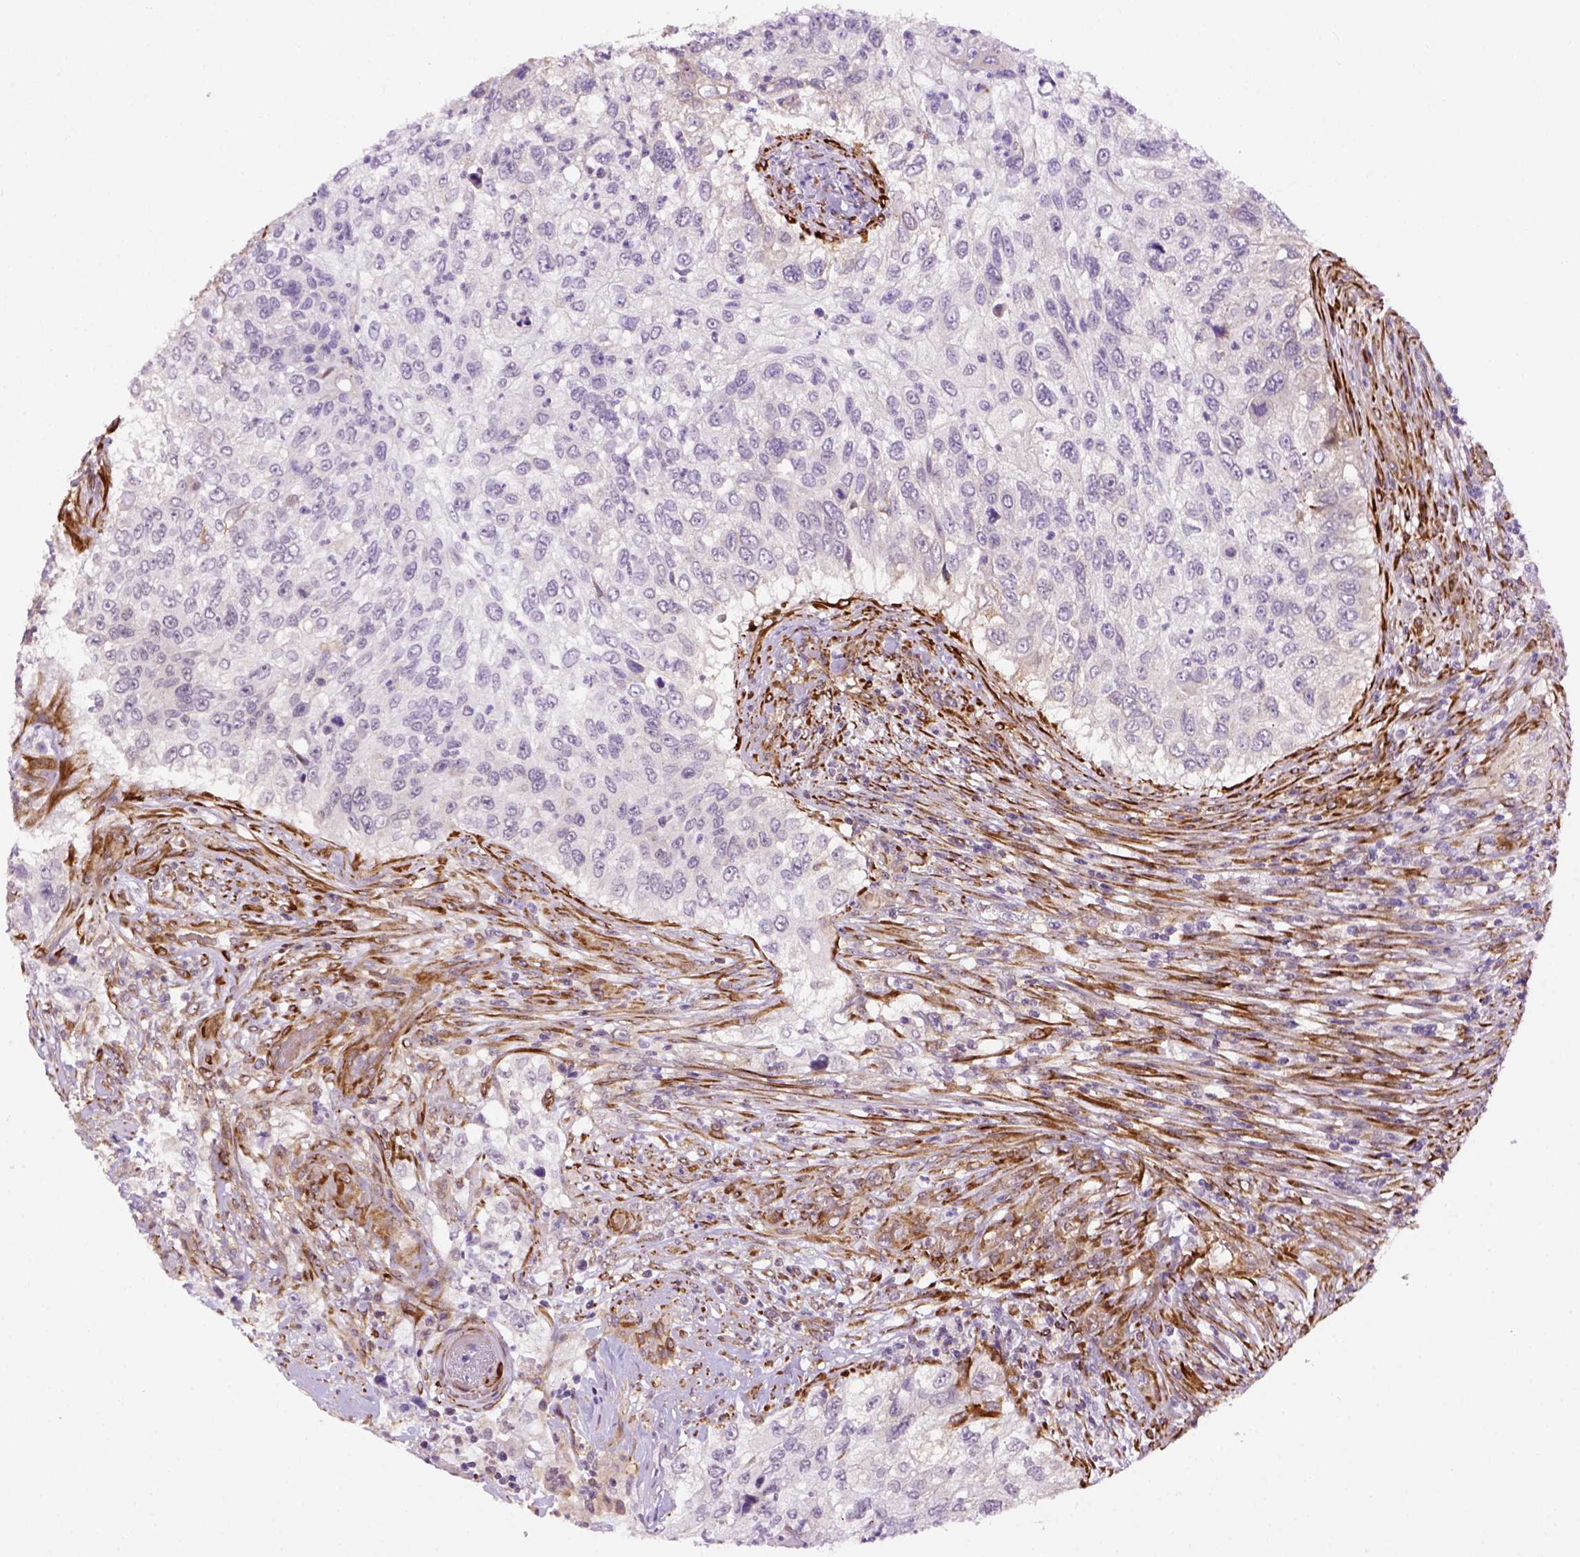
{"staining": {"intensity": "negative", "quantity": "none", "location": "none"}, "tissue": "urothelial cancer", "cell_type": "Tumor cells", "image_type": "cancer", "snomed": [{"axis": "morphology", "description": "Urothelial carcinoma, High grade"}, {"axis": "topography", "description": "Urinary bladder"}], "caption": "DAB immunohistochemical staining of urothelial cancer displays no significant expression in tumor cells. (Stains: DAB (3,3'-diaminobenzidine) immunohistochemistry (IHC) with hematoxylin counter stain, Microscopy: brightfield microscopy at high magnification).", "gene": "KAZN", "patient": {"sex": "female", "age": 60}}